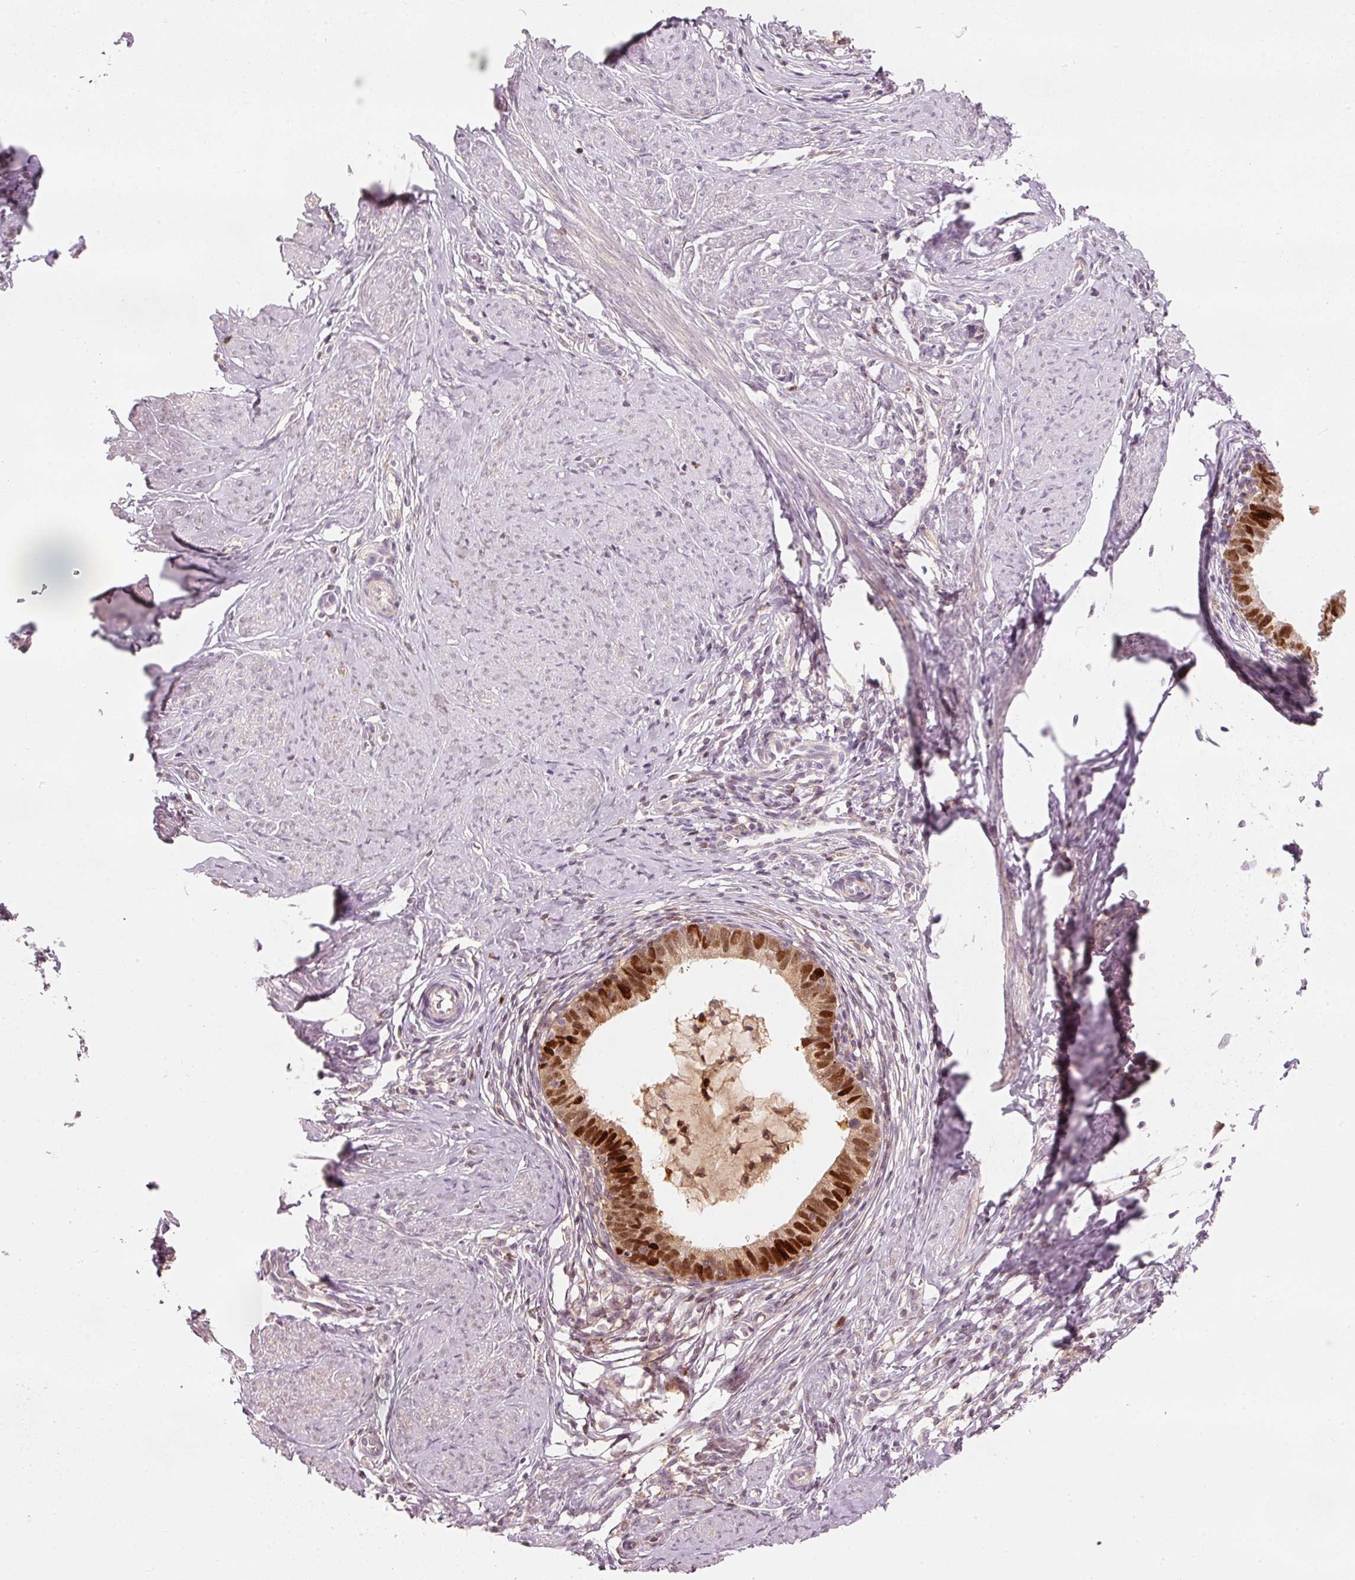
{"staining": {"intensity": "strong", "quantity": ">75%", "location": "nuclear"}, "tissue": "cervical cancer", "cell_type": "Tumor cells", "image_type": "cancer", "snomed": [{"axis": "morphology", "description": "Adenocarcinoma, NOS"}, {"axis": "topography", "description": "Cervix"}], "caption": "There is high levels of strong nuclear staining in tumor cells of adenocarcinoma (cervical), as demonstrated by immunohistochemical staining (brown color).", "gene": "TREX2", "patient": {"sex": "female", "age": 36}}